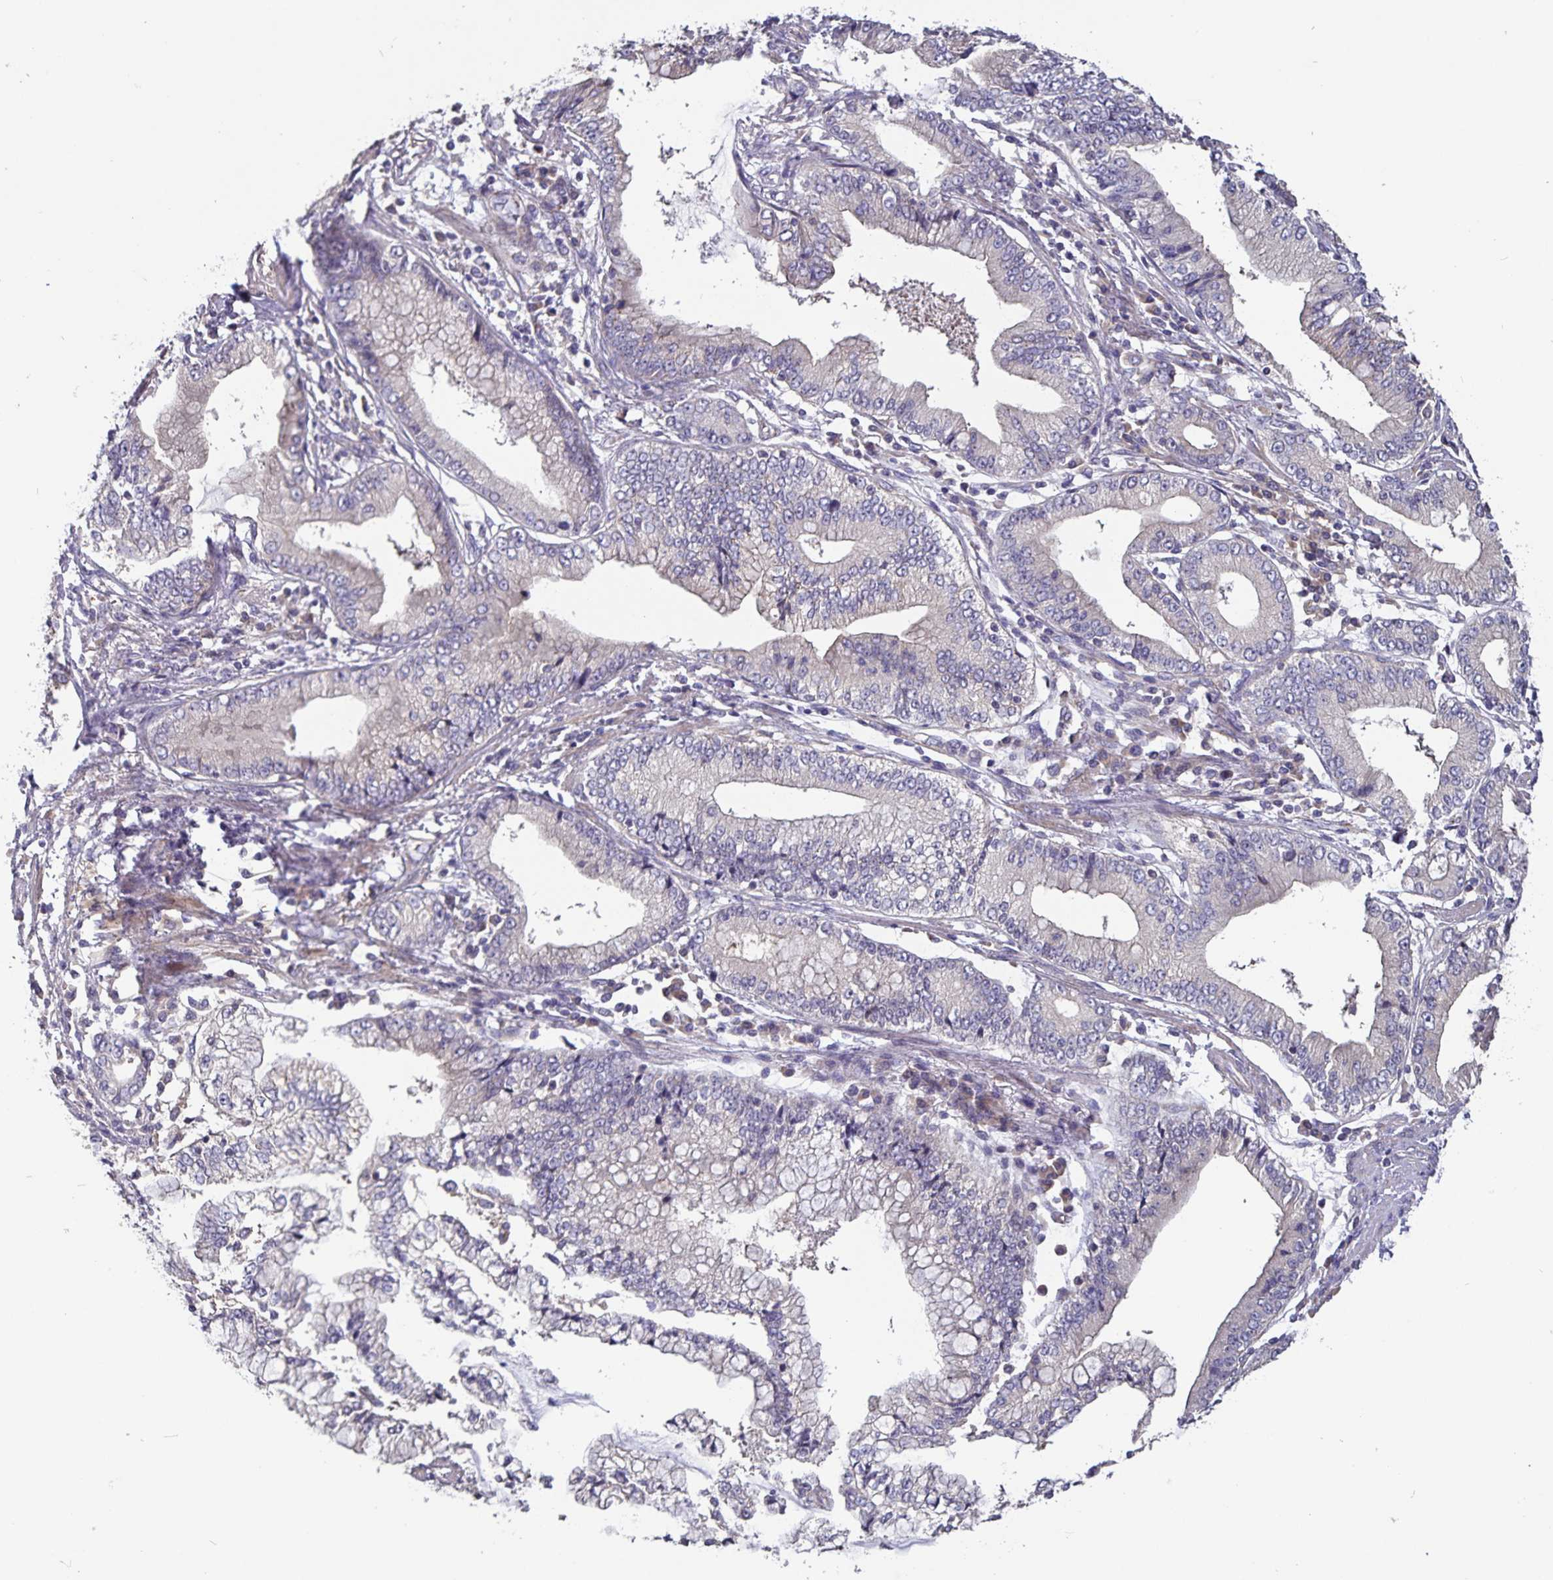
{"staining": {"intensity": "negative", "quantity": "none", "location": "none"}, "tissue": "stomach cancer", "cell_type": "Tumor cells", "image_type": "cancer", "snomed": [{"axis": "morphology", "description": "Adenocarcinoma, NOS"}, {"axis": "topography", "description": "Stomach, upper"}], "caption": "This is a histopathology image of immunohistochemistry staining of adenocarcinoma (stomach), which shows no expression in tumor cells.", "gene": "FBXL16", "patient": {"sex": "female", "age": 74}}